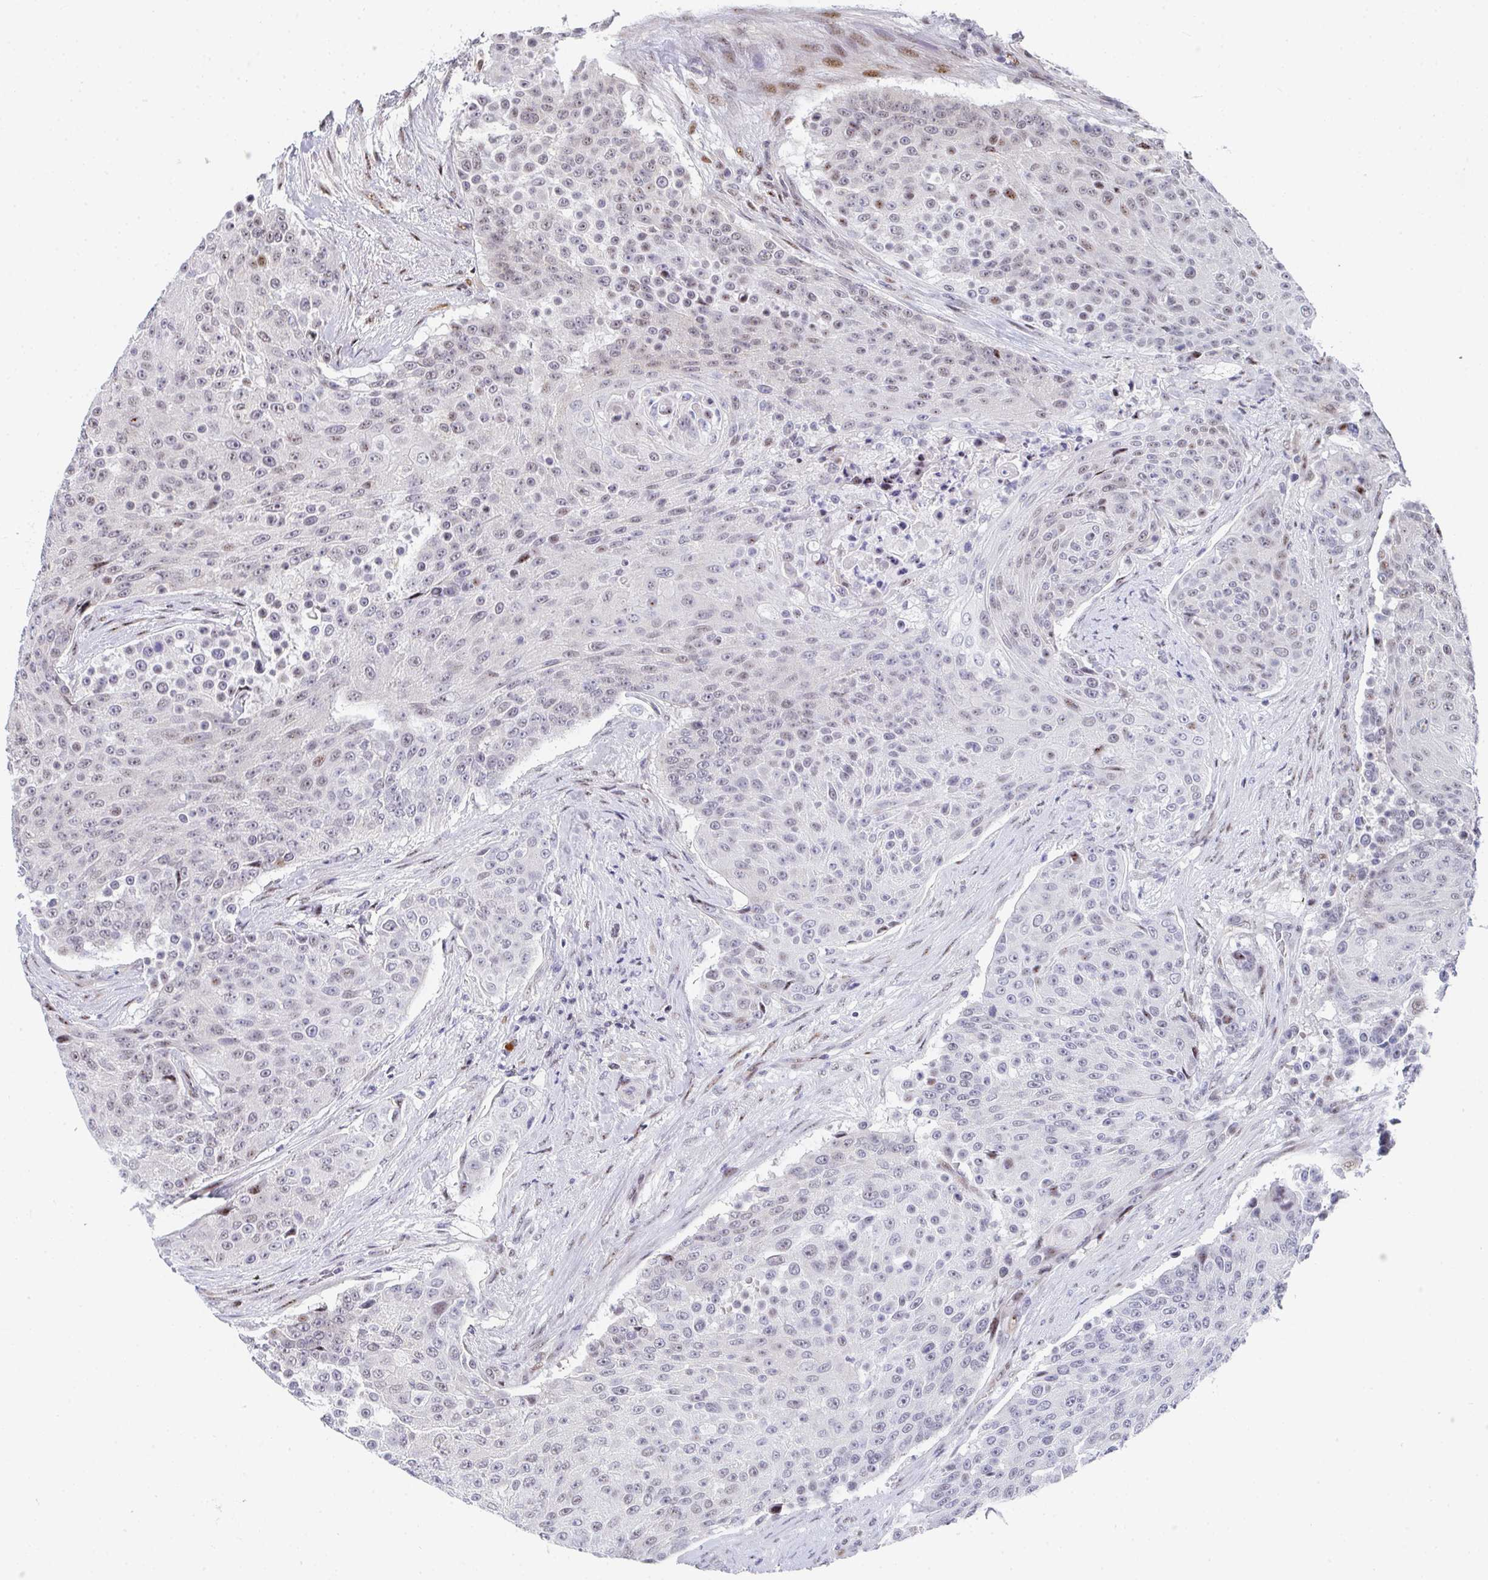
{"staining": {"intensity": "moderate", "quantity": "<25%", "location": "nuclear"}, "tissue": "urothelial cancer", "cell_type": "Tumor cells", "image_type": "cancer", "snomed": [{"axis": "morphology", "description": "Urothelial carcinoma, High grade"}, {"axis": "topography", "description": "Urinary bladder"}], "caption": "This is a photomicrograph of immunohistochemistry (IHC) staining of urothelial cancer, which shows moderate staining in the nuclear of tumor cells.", "gene": "ZIC3", "patient": {"sex": "female", "age": 63}}